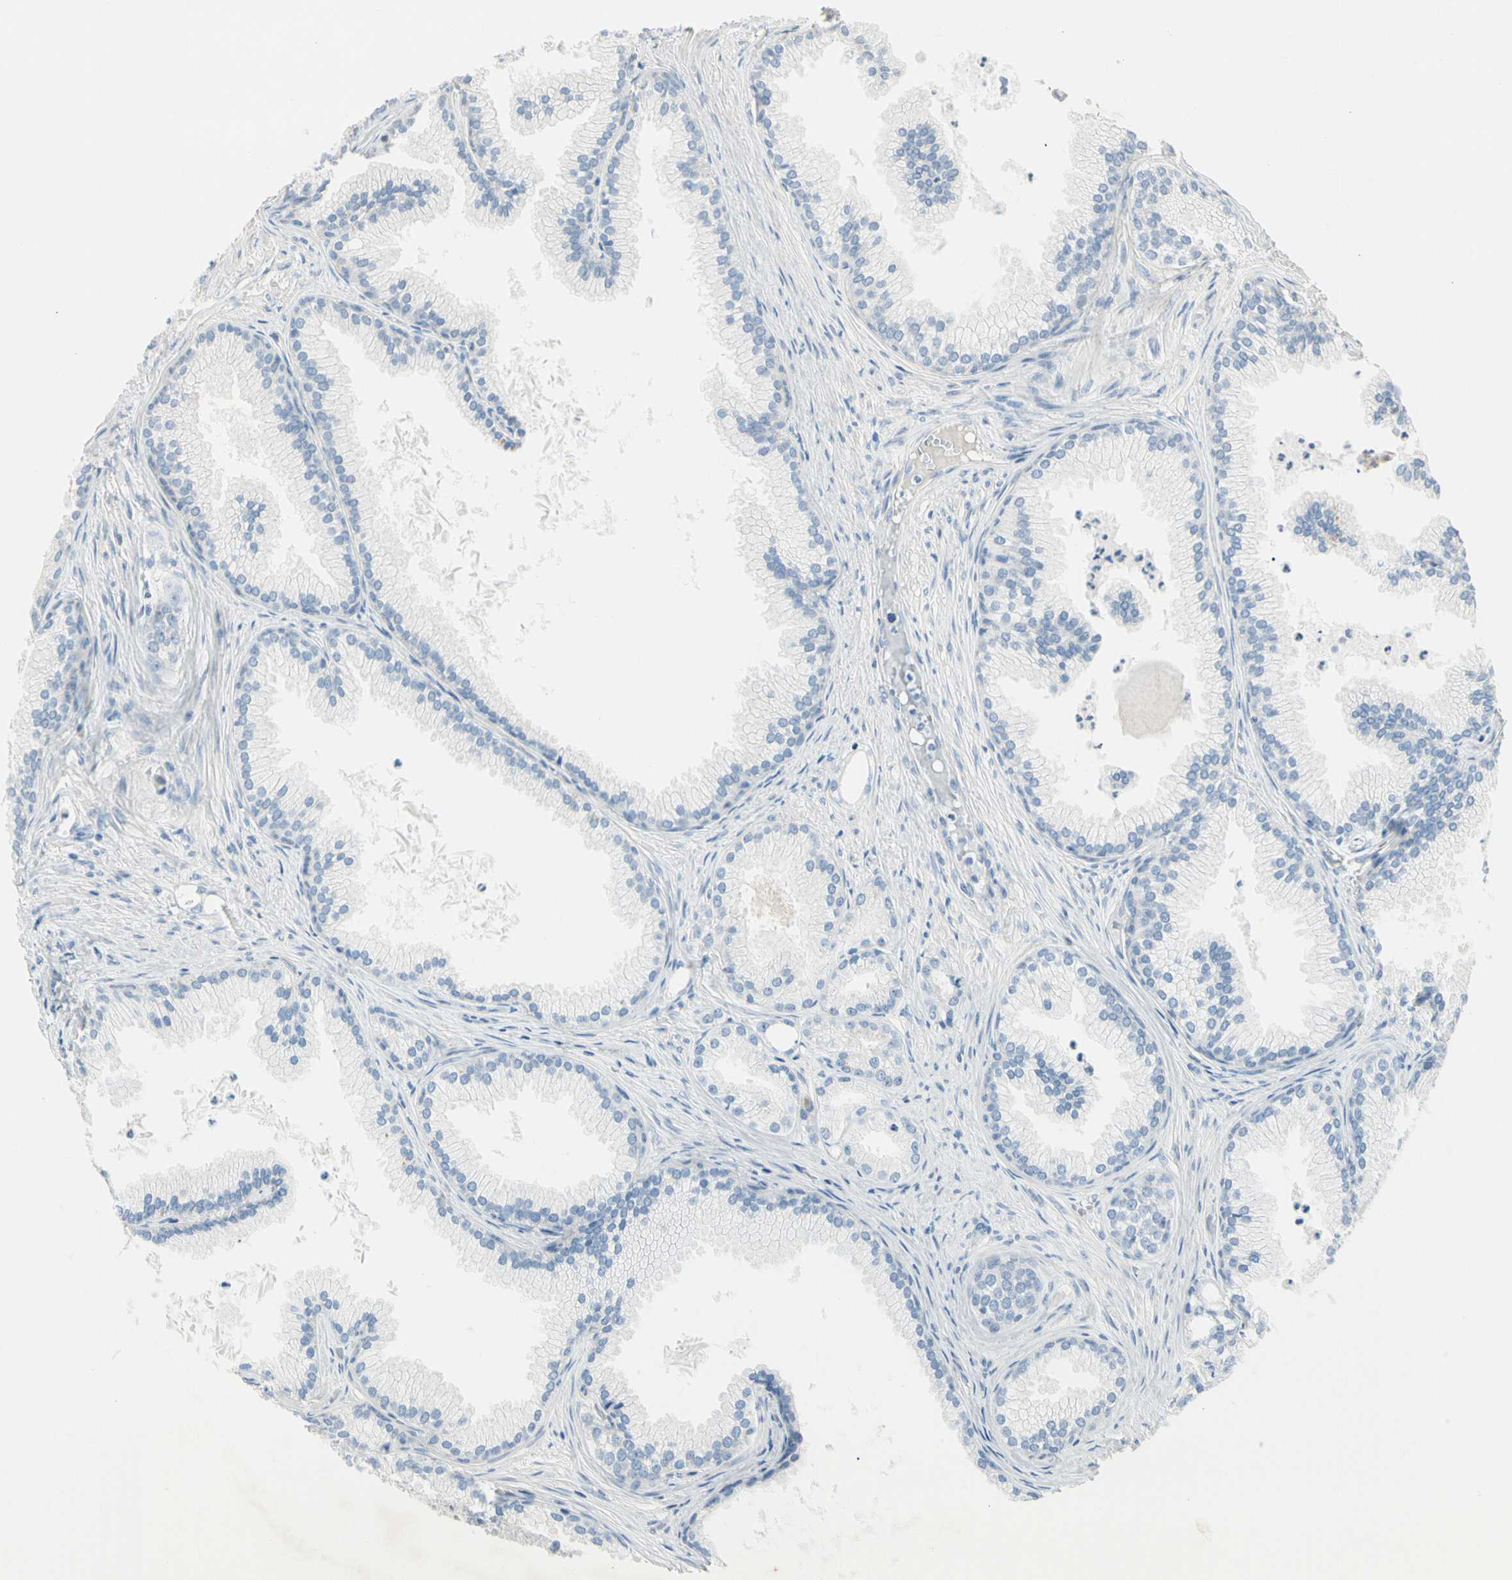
{"staining": {"intensity": "negative", "quantity": "none", "location": "none"}, "tissue": "prostate cancer", "cell_type": "Tumor cells", "image_type": "cancer", "snomed": [{"axis": "morphology", "description": "Adenocarcinoma, Low grade"}, {"axis": "topography", "description": "Prostate"}], "caption": "Tumor cells are negative for brown protein staining in prostate adenocarcinoma (low-grade).", "gene": "ALDH18A1", "patient": {"sex": "male", "age": 72}}